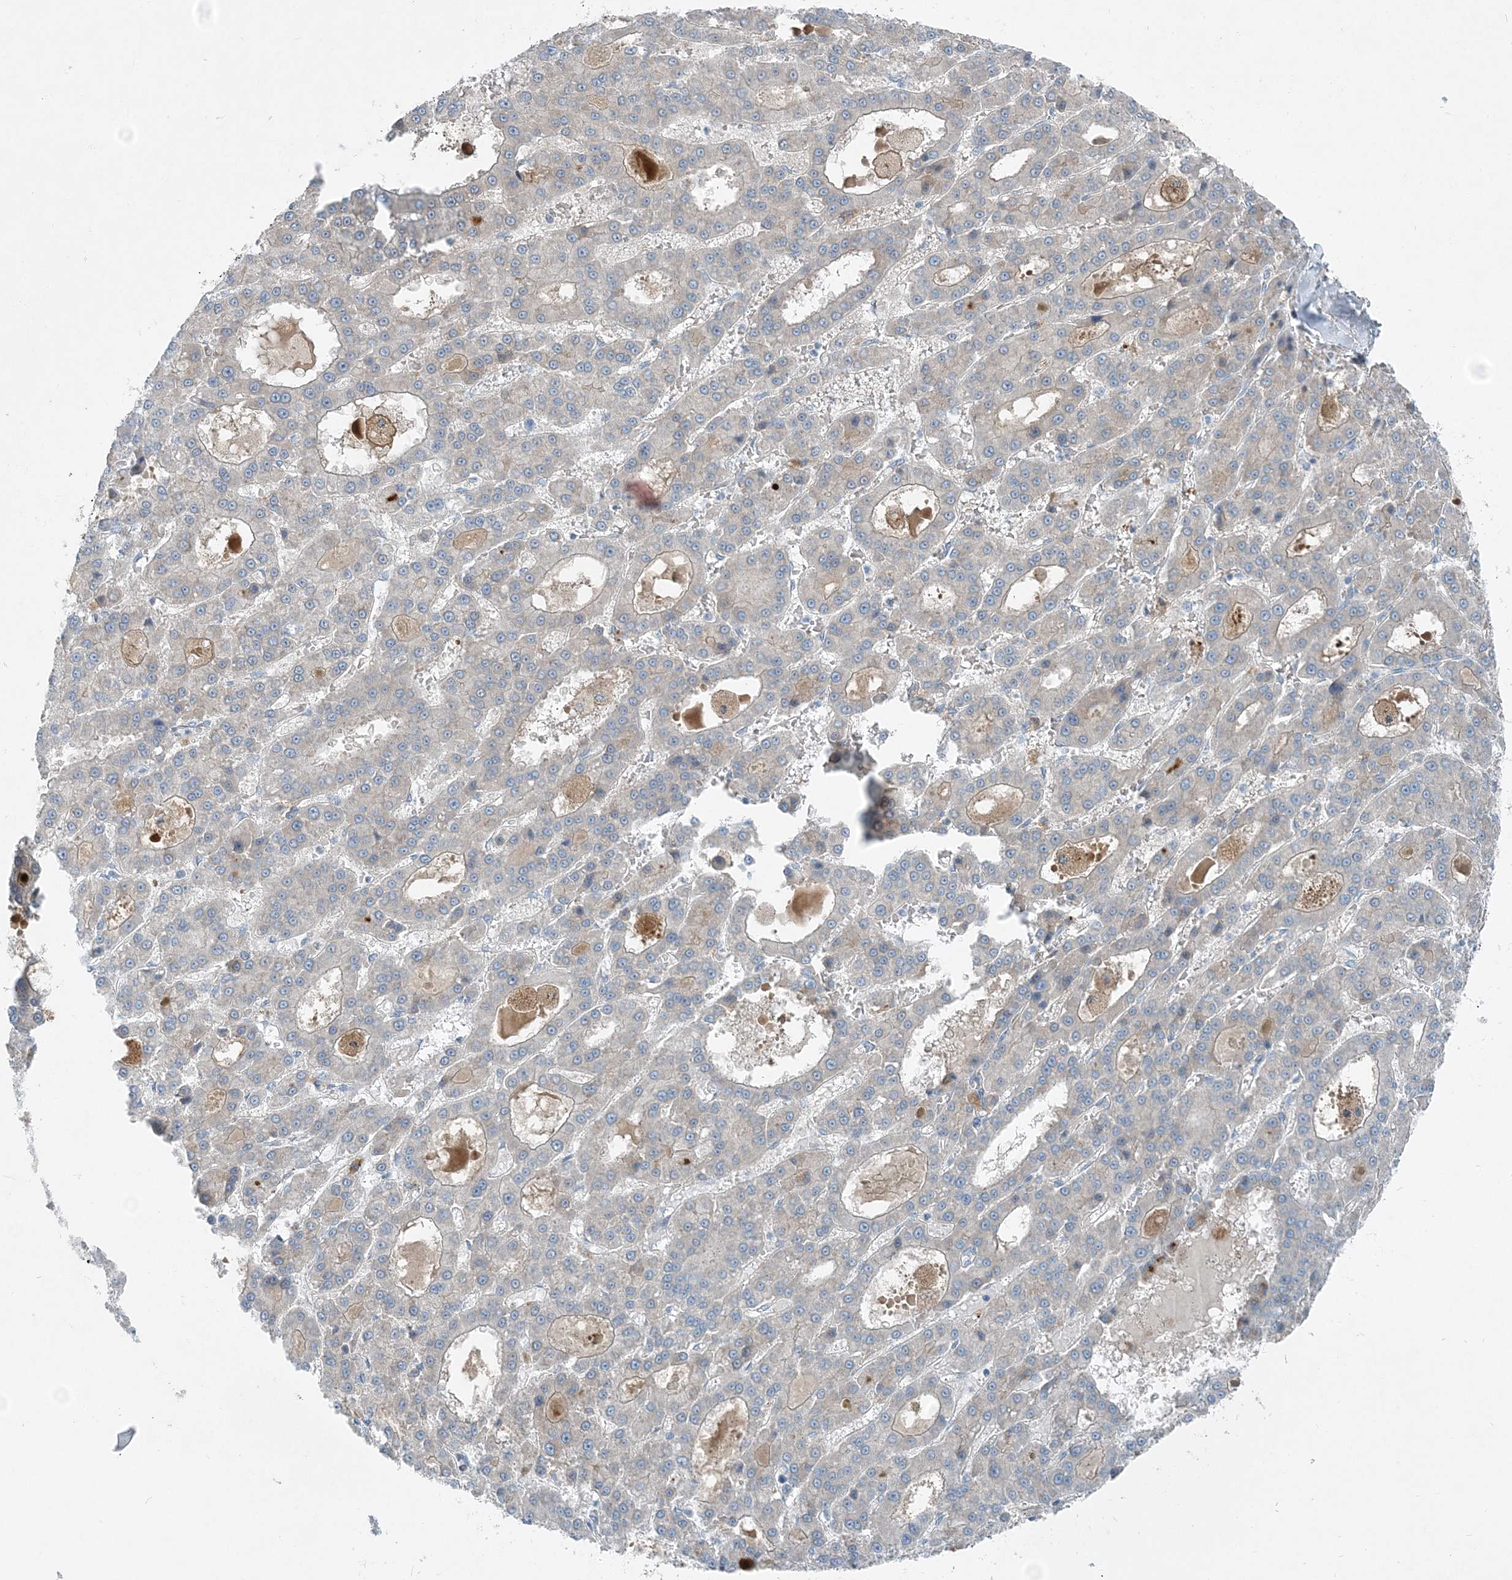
{"staining": {"intensity": "negative", "quantity": "none", "location": "none"}, "tissue": "liver cancer", "cell_type": "Tumor cells", "image_type": "cancer", "snomed": [{"axis": "morphology", "description": "Carcinoma, Hepatocellular, NOS"}, {"axis": "topography", "description": "Liver"}], "caption": "Immunohistochemistry (IHC) micrograph of hepatocellular carcinoma (liver) stained for a protein (brown), which demonstrates no expression in tumor cells.", "gene": "ARMH1", "patient": {"sex": "male", "age": 70}}